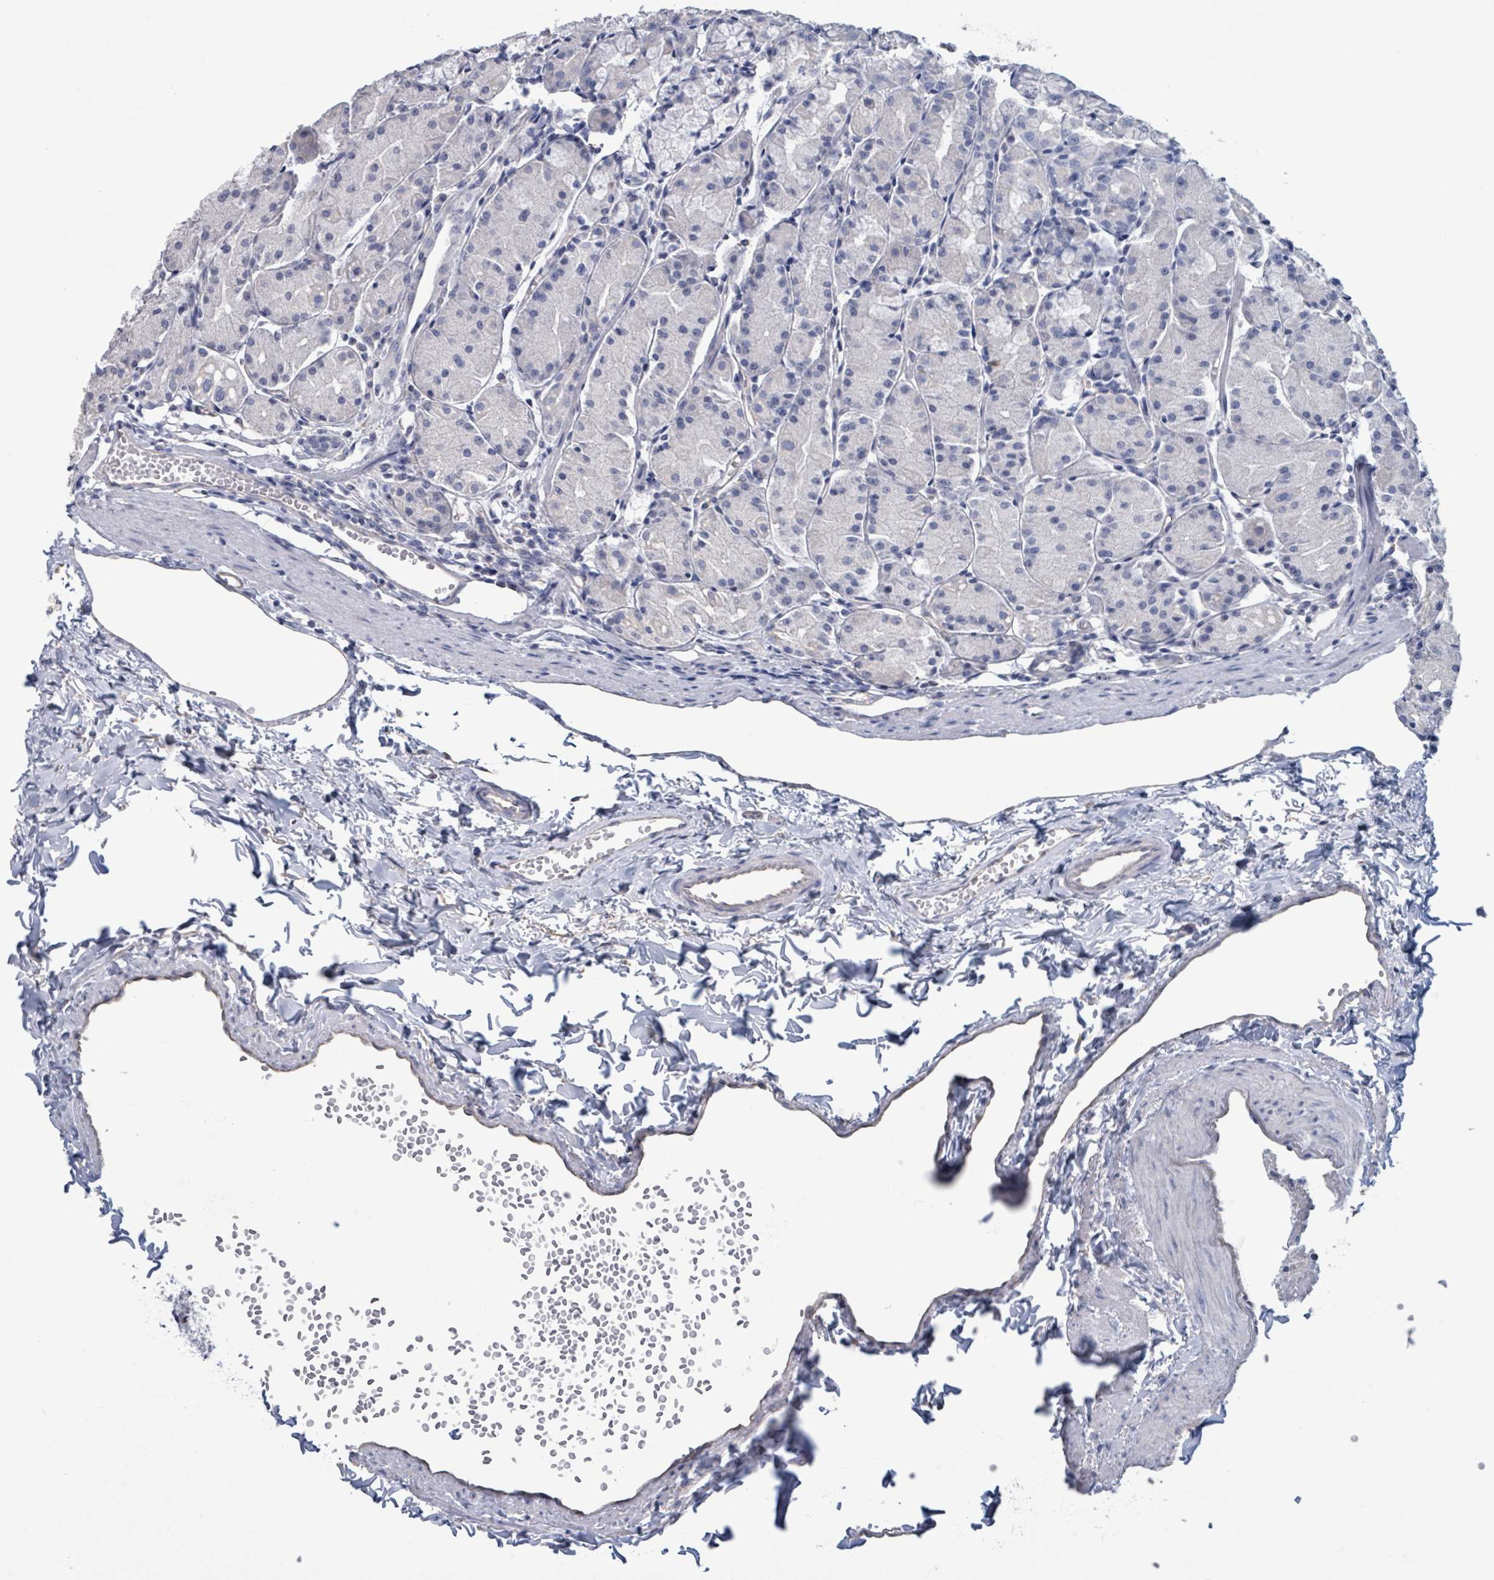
{"staining": {"intensity": "negative", "quantity": "none", "location": "none"}, "tissue": "stomach", "cell_type": "Glandular cells", "image_type": "normal", "snomed": [{"axis": "morphology", "description": "Normal tissue, NOS"}, {"axis": "topography", "description": "Stomach, upper"}], "caption": "Glandular cells are negative for brown protein staining in unremarkable stomach. Nuclei are stained in blue.", "gene": "CT45A10", "patient": {"sex": "male", "age": 47}}